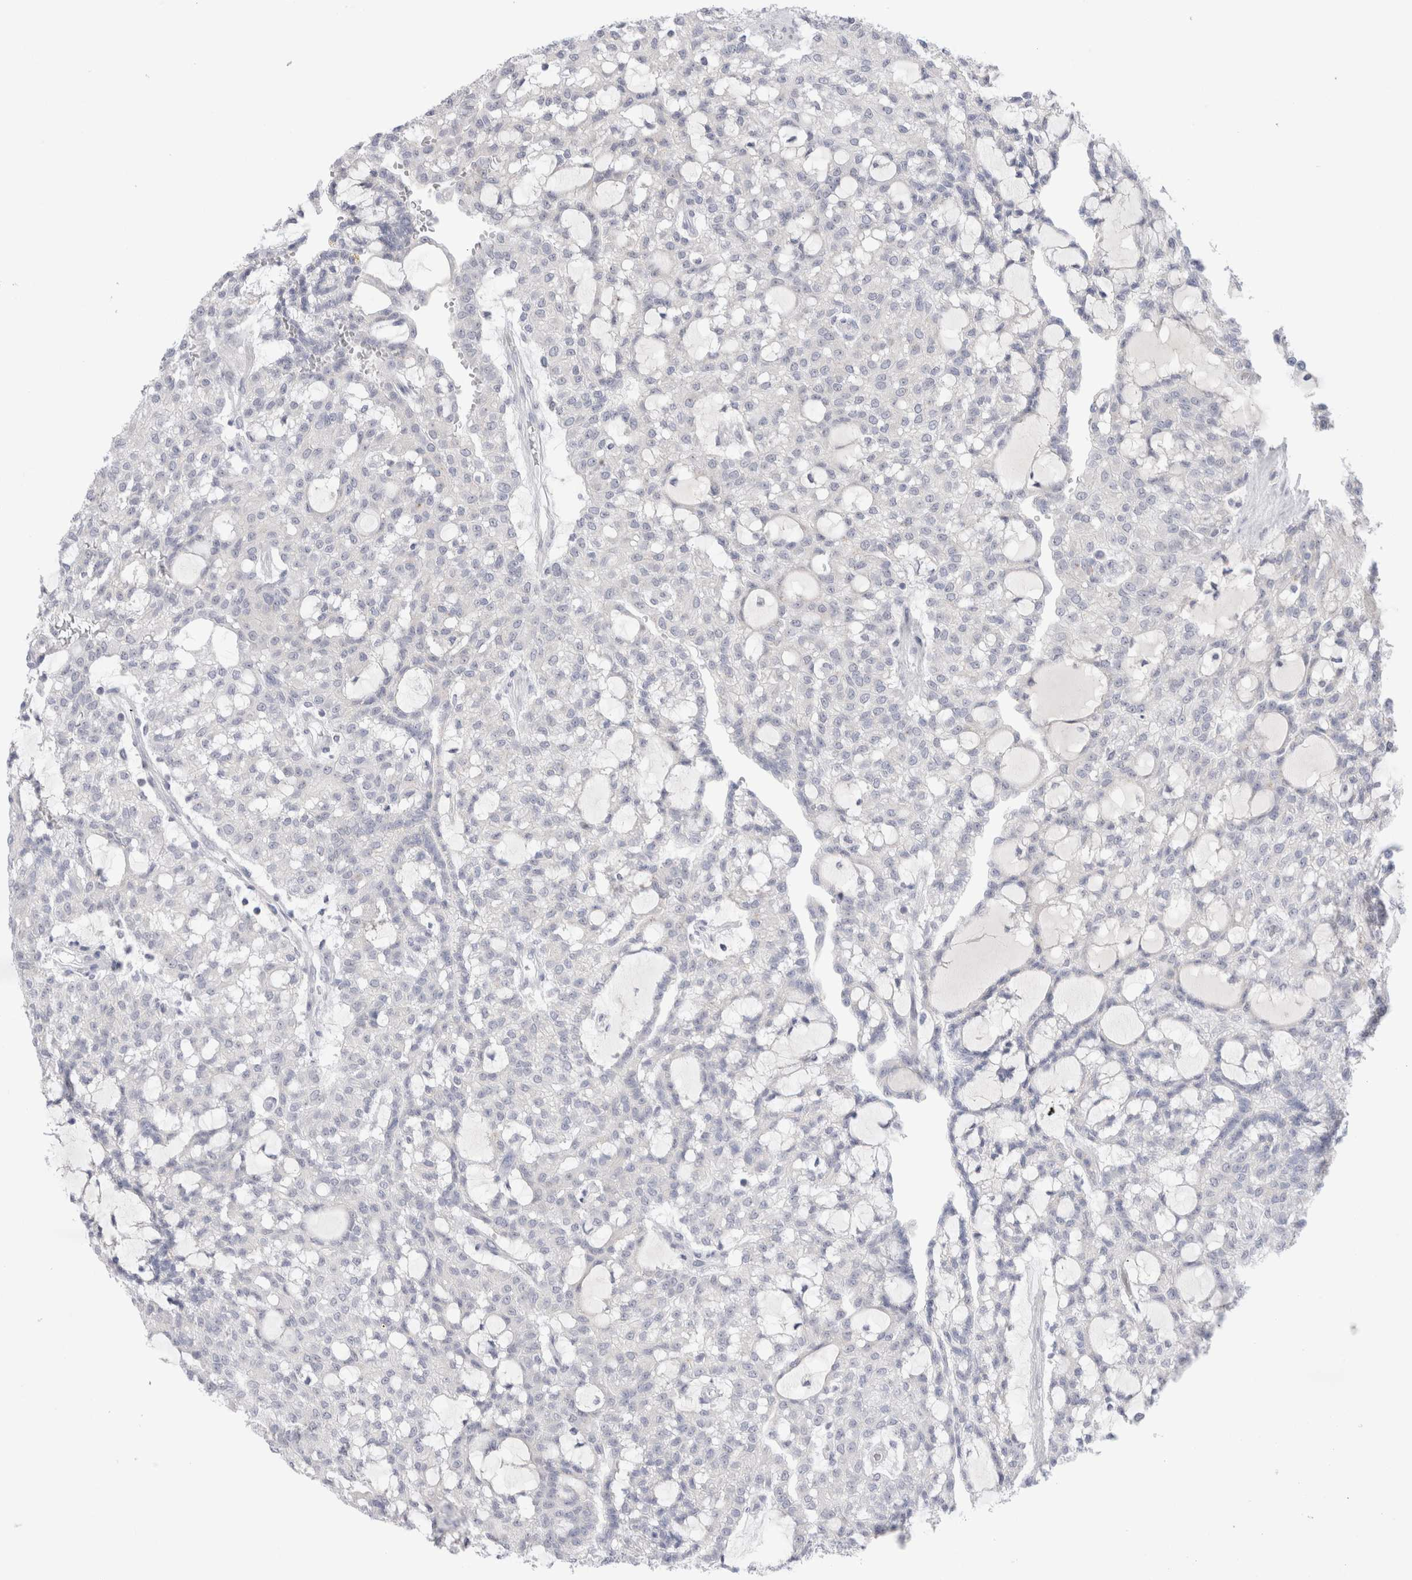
{"staining": {"intensity": "negative", "quantity": "none", "location": "none"}, "tissue": "renal cancer", "cell_type": "Tumor cells", "image_type": "cancer", "snomed": [{"axis": "morphology", "description": "Adenocarcinoma, NOS"}, {"axis": "topography", "description": "Kidney"}], "caption": "There is no significant staining in tumor cells of adenocarcinoma (renal).", "gene": "CERS5", "patient": {"sex": "male", "age": 63}}